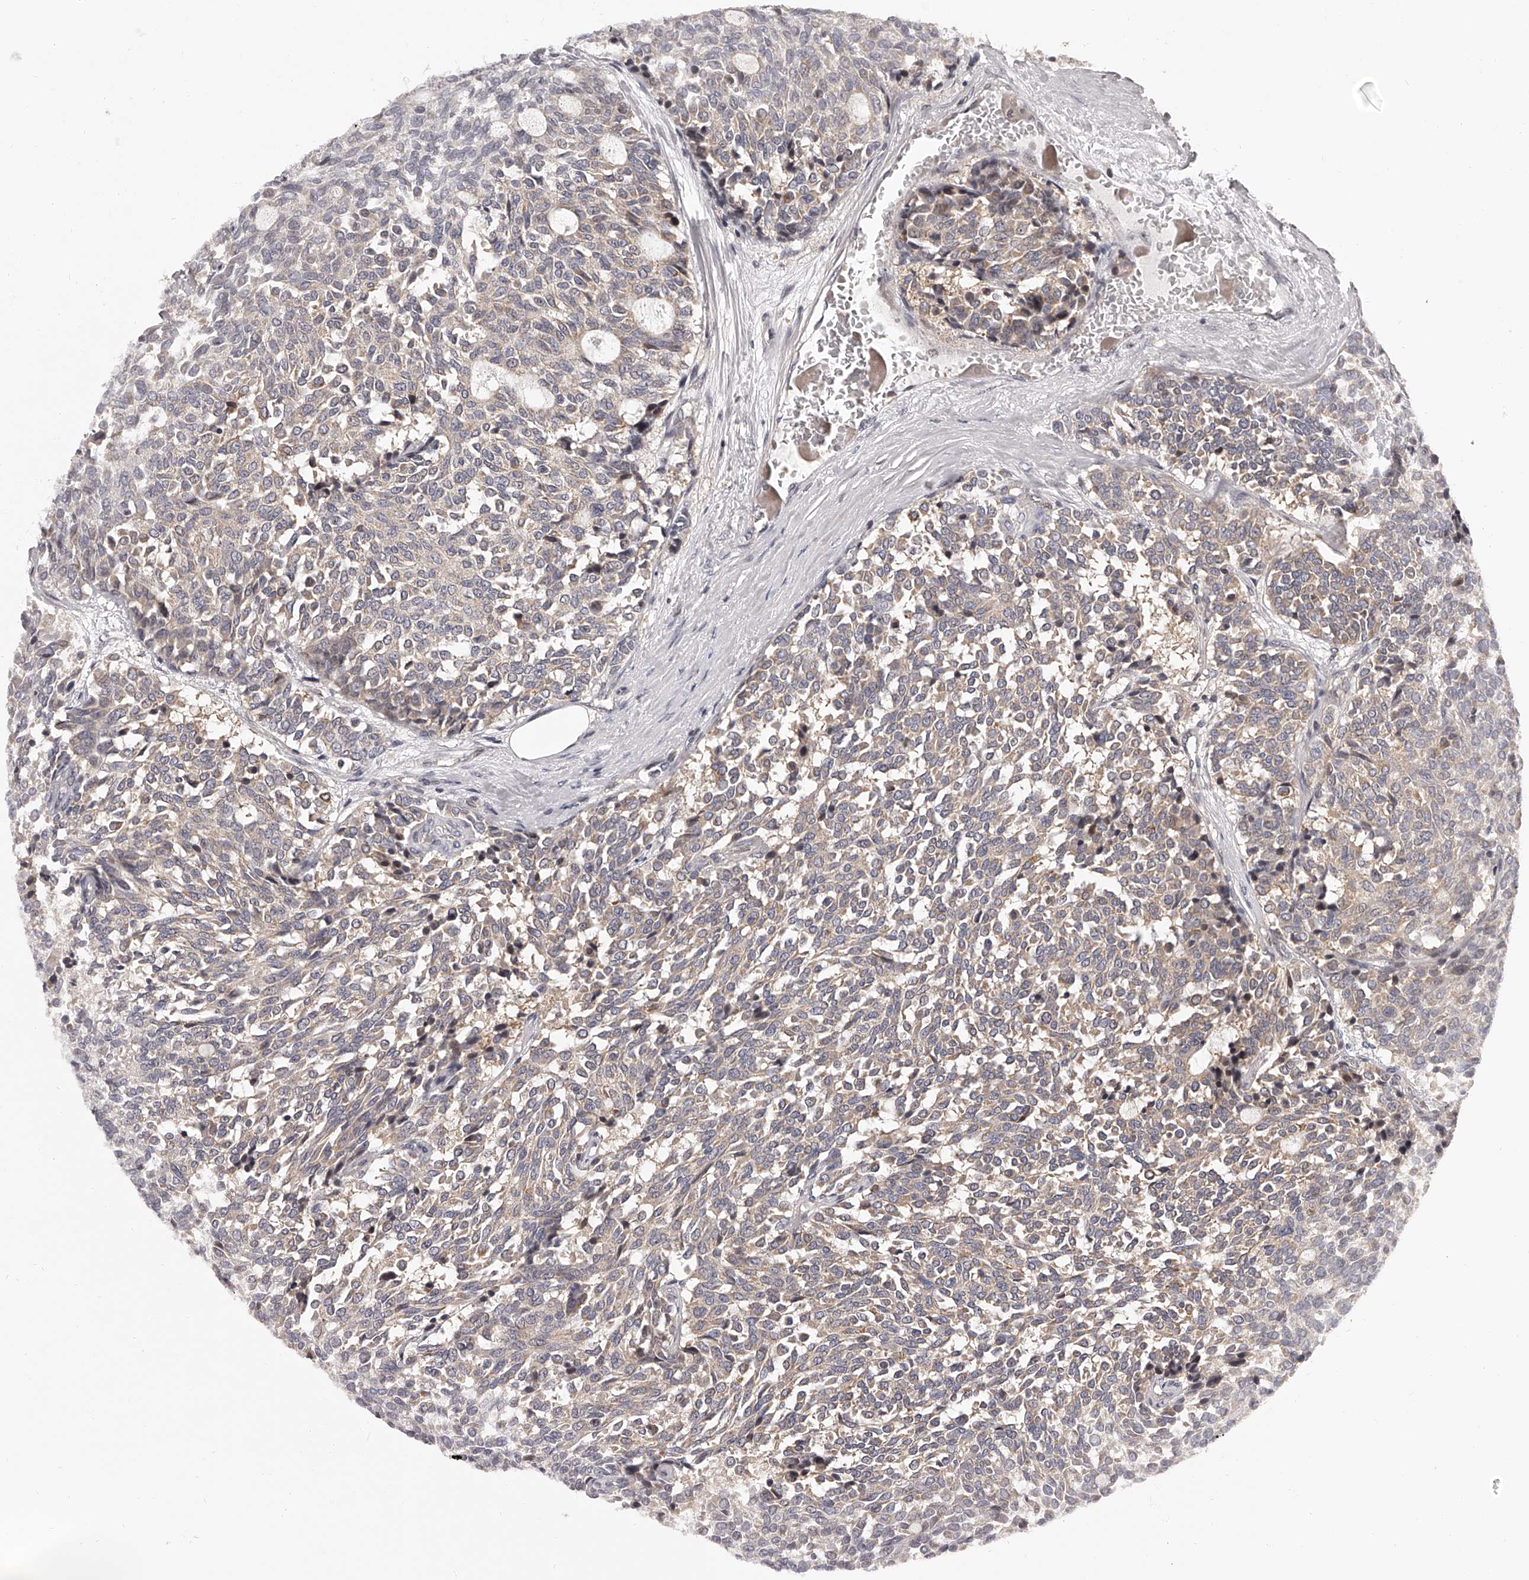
{"staining": {"intensity": "weak", "quantity": "25%-75%", "location": "cytoplasmic/membranous"}, "tissue": "carcinoid", "cell_type": "Tumor cells", "image_type": "cancer", "snomed": [{"axis": "morphology", "description": "Carcinoid, malignant, NOS"}, {"axis": "topography", "description": "Pancreas"}], "caption": "Immunohistochemical staining of human carcinoid reveals weak cytoplasmic/membranous protein expression in approximately 25%-75% of tumor cells. The staining is performed using DAB (3,3'-diaminobenzidine) brown chromogen to label protein expression. The nuclei are counter-stained blue using hematoxylin.", "gene": "PFDN2", "patient": {"sex": "female", "age": 54}}